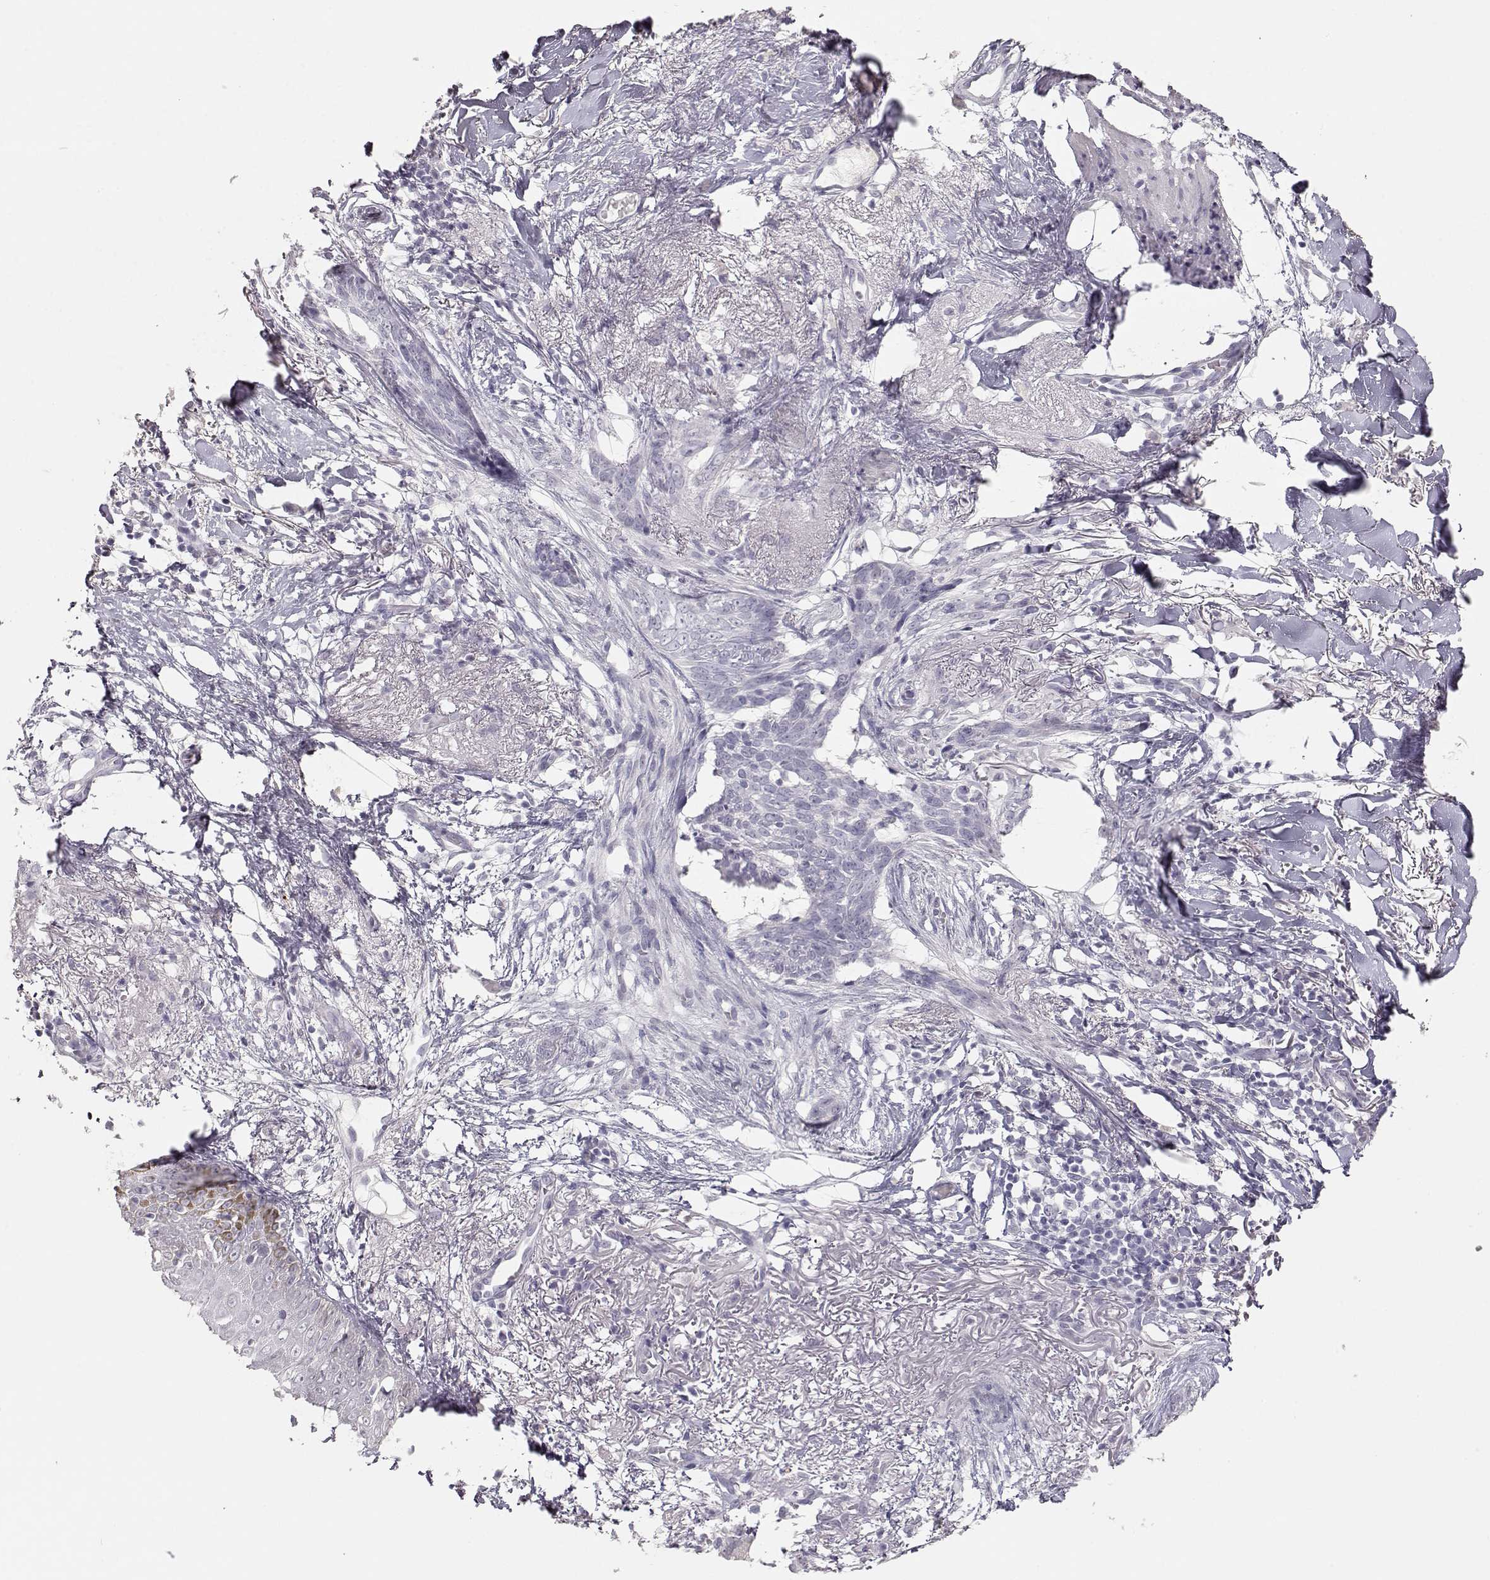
{"staining": {"intensity": "negative", "quantity": "none", "location": "none"}, "tissue": "skin cancer", "cell_type": "Tumor cells", "image_type": "cancer", "snomed": [{"axis": "morphology", "description": "Normal tissue, NOS"}, {"axis": "morphology", "description": "Basal cell carcinoma"}, {"axis": "topography", "description": "Skin"}], "caption": "Immunohistochemistry (IHC) micrograph of human skin cancer stained for a protein (brown), which displays no staining in tumor cells.", "gene": "TKTL1", "patient": {"sex": "male", "age": 84}}